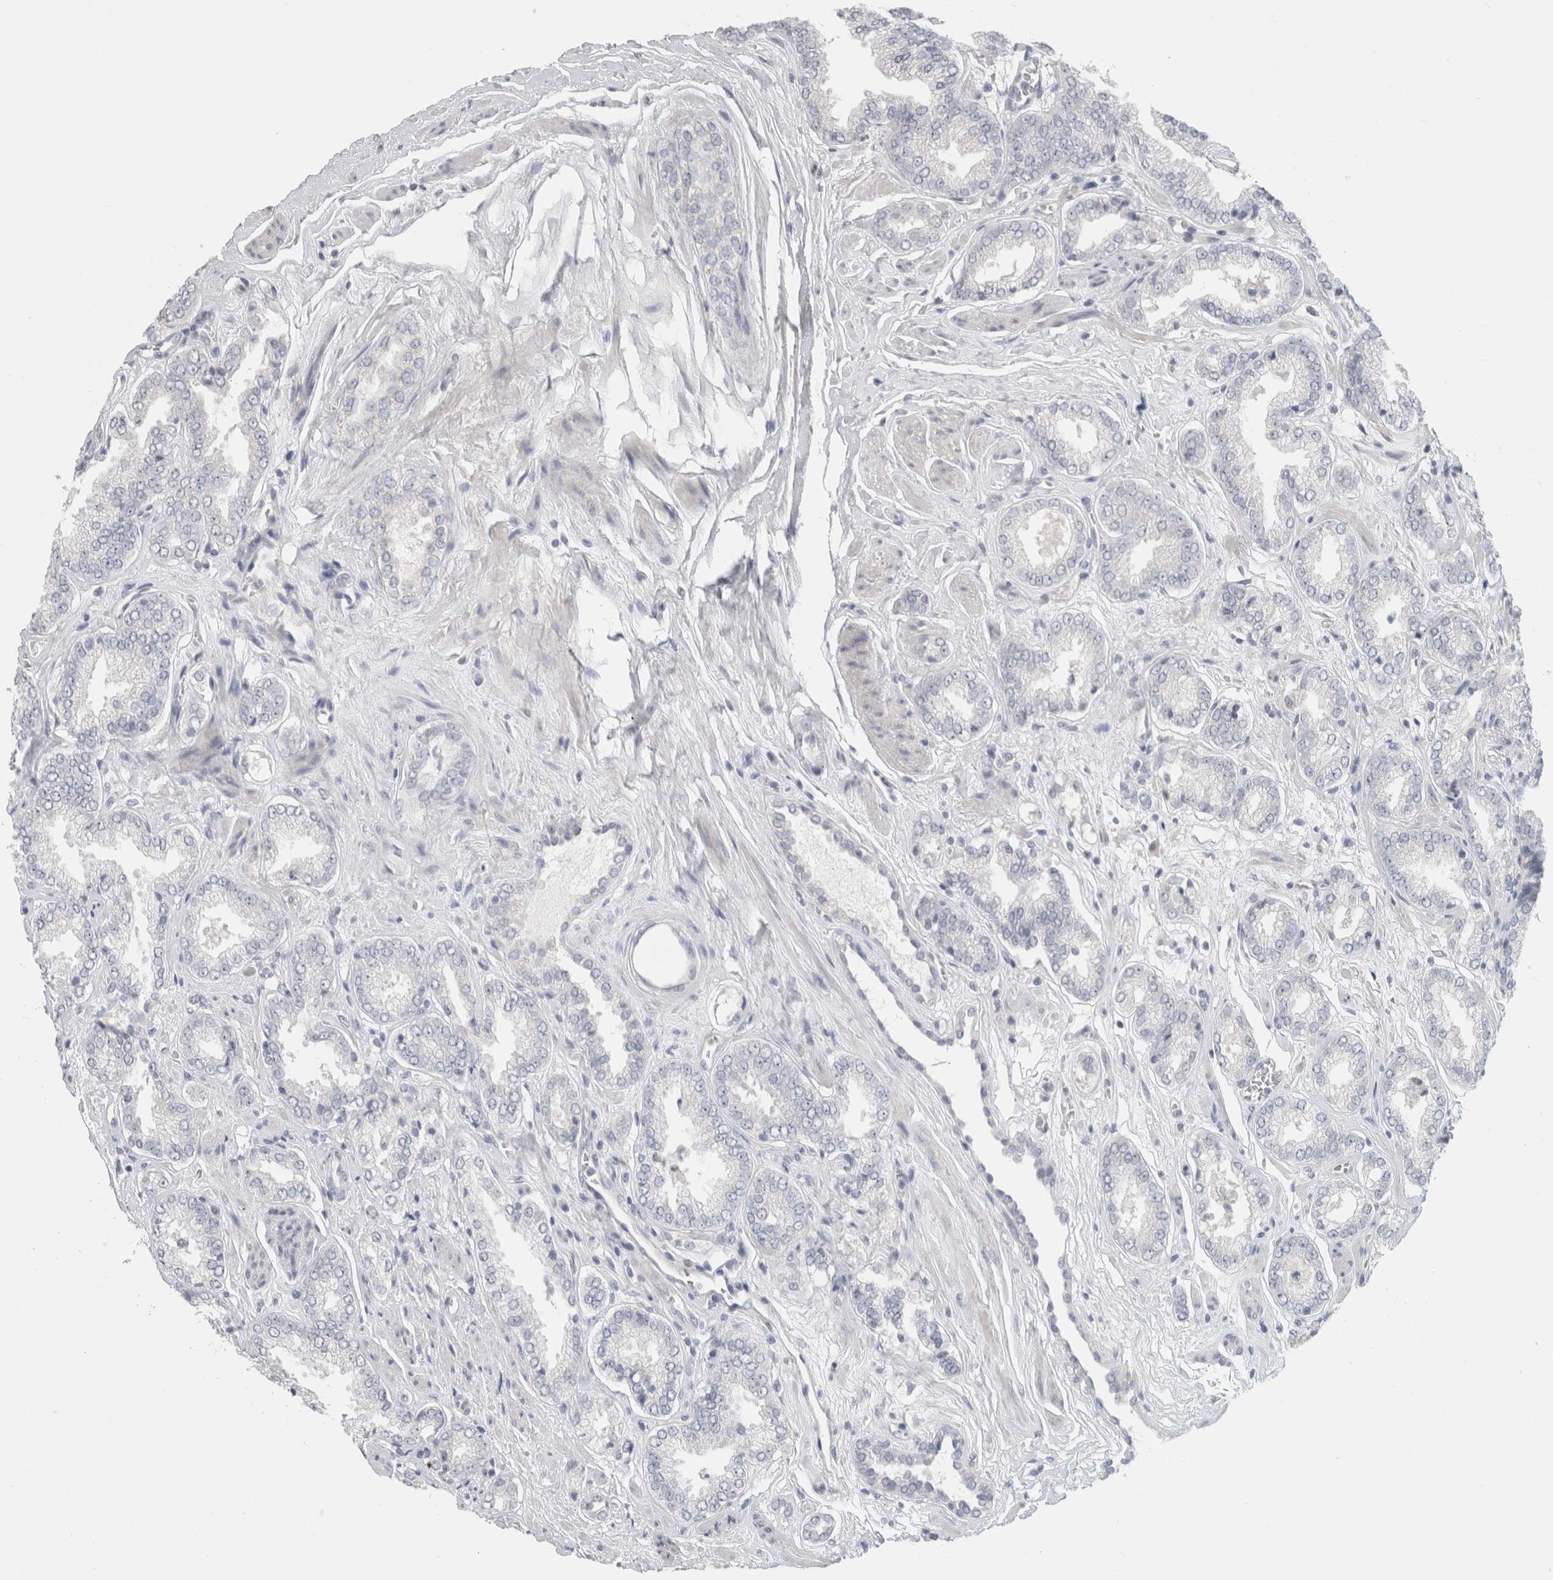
{"staining": {"intensity": "negative", "quantity": "none", "location": "none"}, "tissue": "prostate cancer", "cell_type": "Tumor cells", "image_type": "cancer", "snomed": [{"axis": "morphology", "description": "Adenocarcinoma, Low grade"}, {"axis": "topography", "description": "Prostate"}], "caption": "This is a photomicrograph of immunohistochemistry (IHC) staining of low-grade adenocarcinoma (prostate), which shows no expression in tumor cells.", "gene": "FMR1NB", "patient": {"sex": "male", "age": 62}}